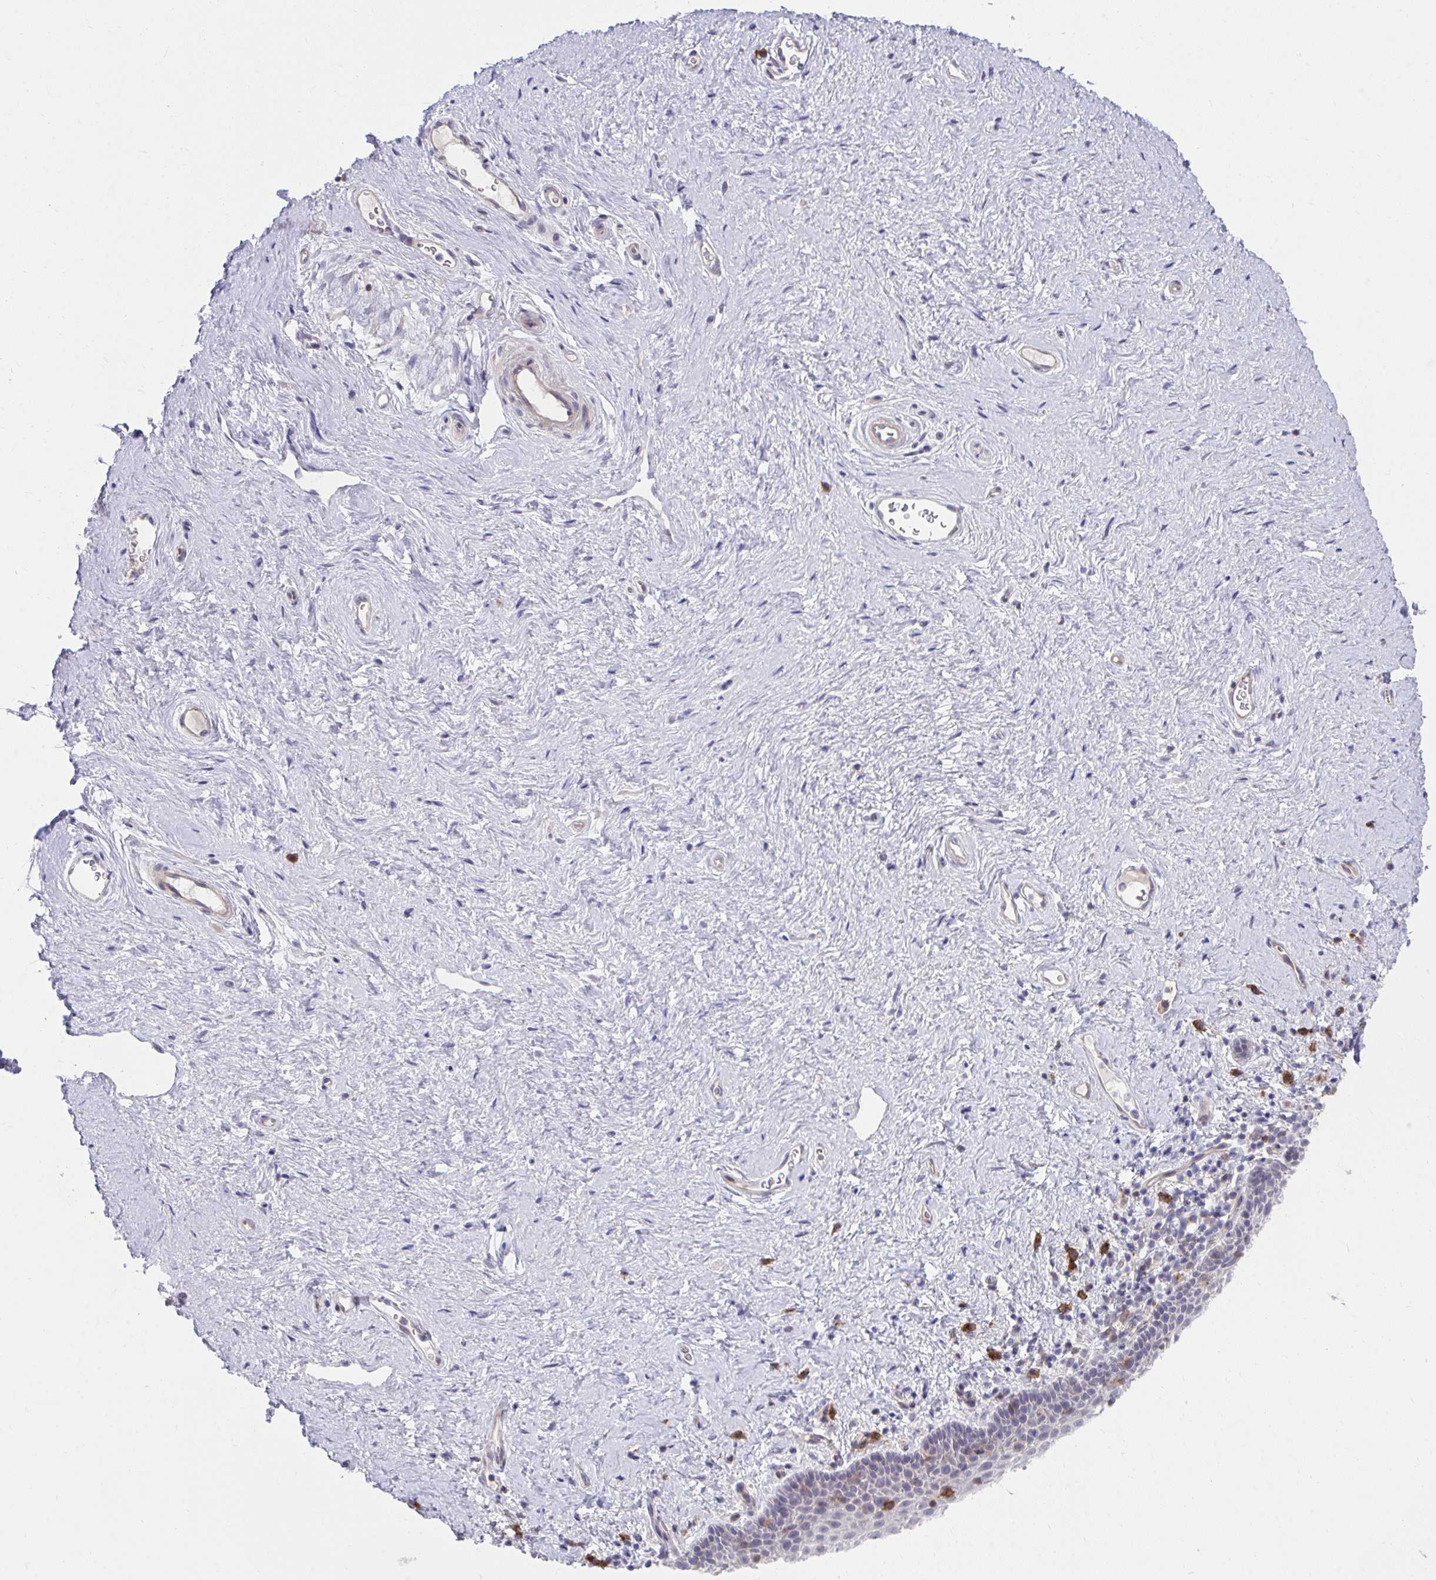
{"staining": {"intensity": "negative", "quantity": "none", "location": "none"}, "tissue": "vagina", "cell_type": "Squamous epithelial cells", "image_type": "normal", "snomed": [{"axis": "morphology", "description": "Normal tissue, NOS"}, {"axis": "topography", "description": "Vagina"}], "caption": "This is an immunohistochemistry micrograph of unremarkable vagina. There is no positivity in squamous epithelial cells.", "gene": "SLAMF7", "patient": {"sex": "female", "age": 61}}